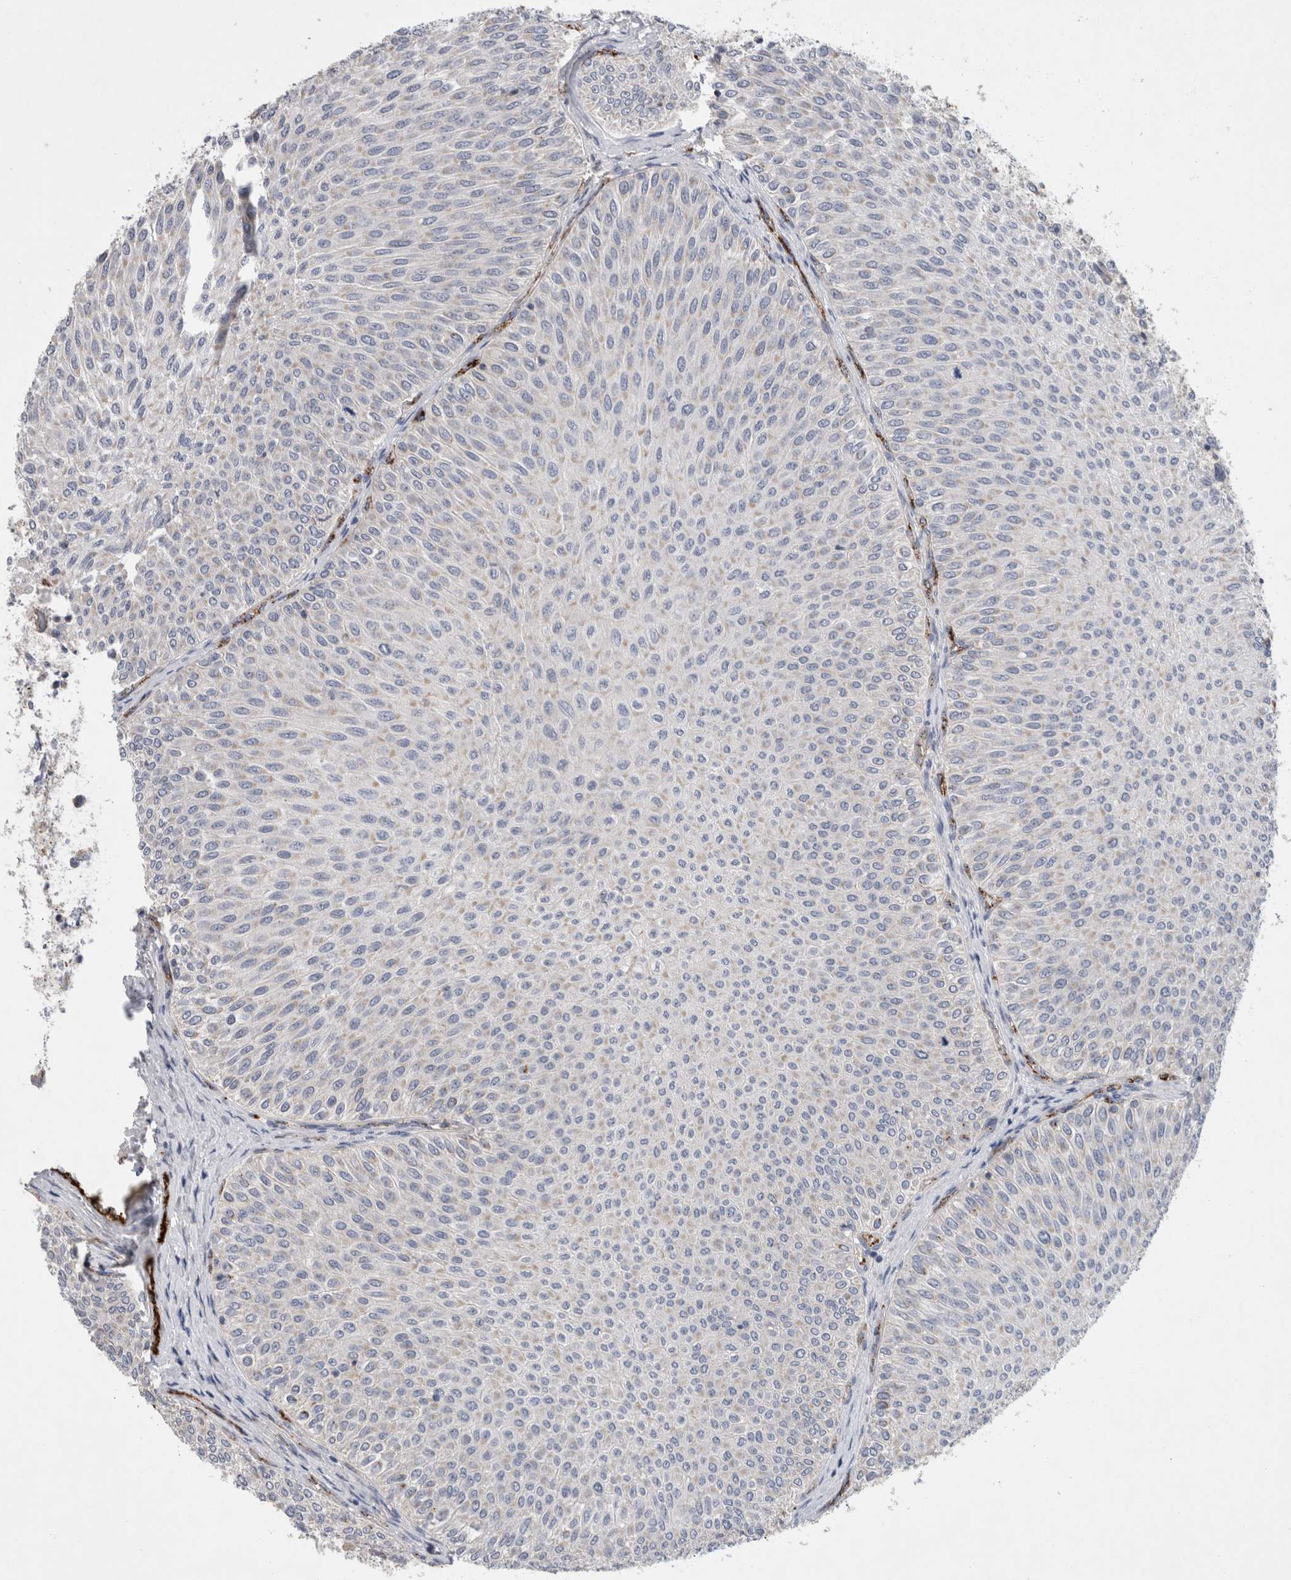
{"staining": {"intensity": "weak", "quantity": "<25%", "location": "cytoplasmic/membranous"}, "tissue": "urothelial cancer", "cell_type": "Tumor cells", "image_type": "cancer", "snomed": [{"axis": "morphology", "description": "Urothelial carcinoma, Low grade"}, {"axis": "topography", "description": "Urinary bladder"}], "caption": "Tumor cells are negative for protein expression in human urothelial cancer.", "gene": "IARS2", "patient": {"sex": "male", "age": 78}}